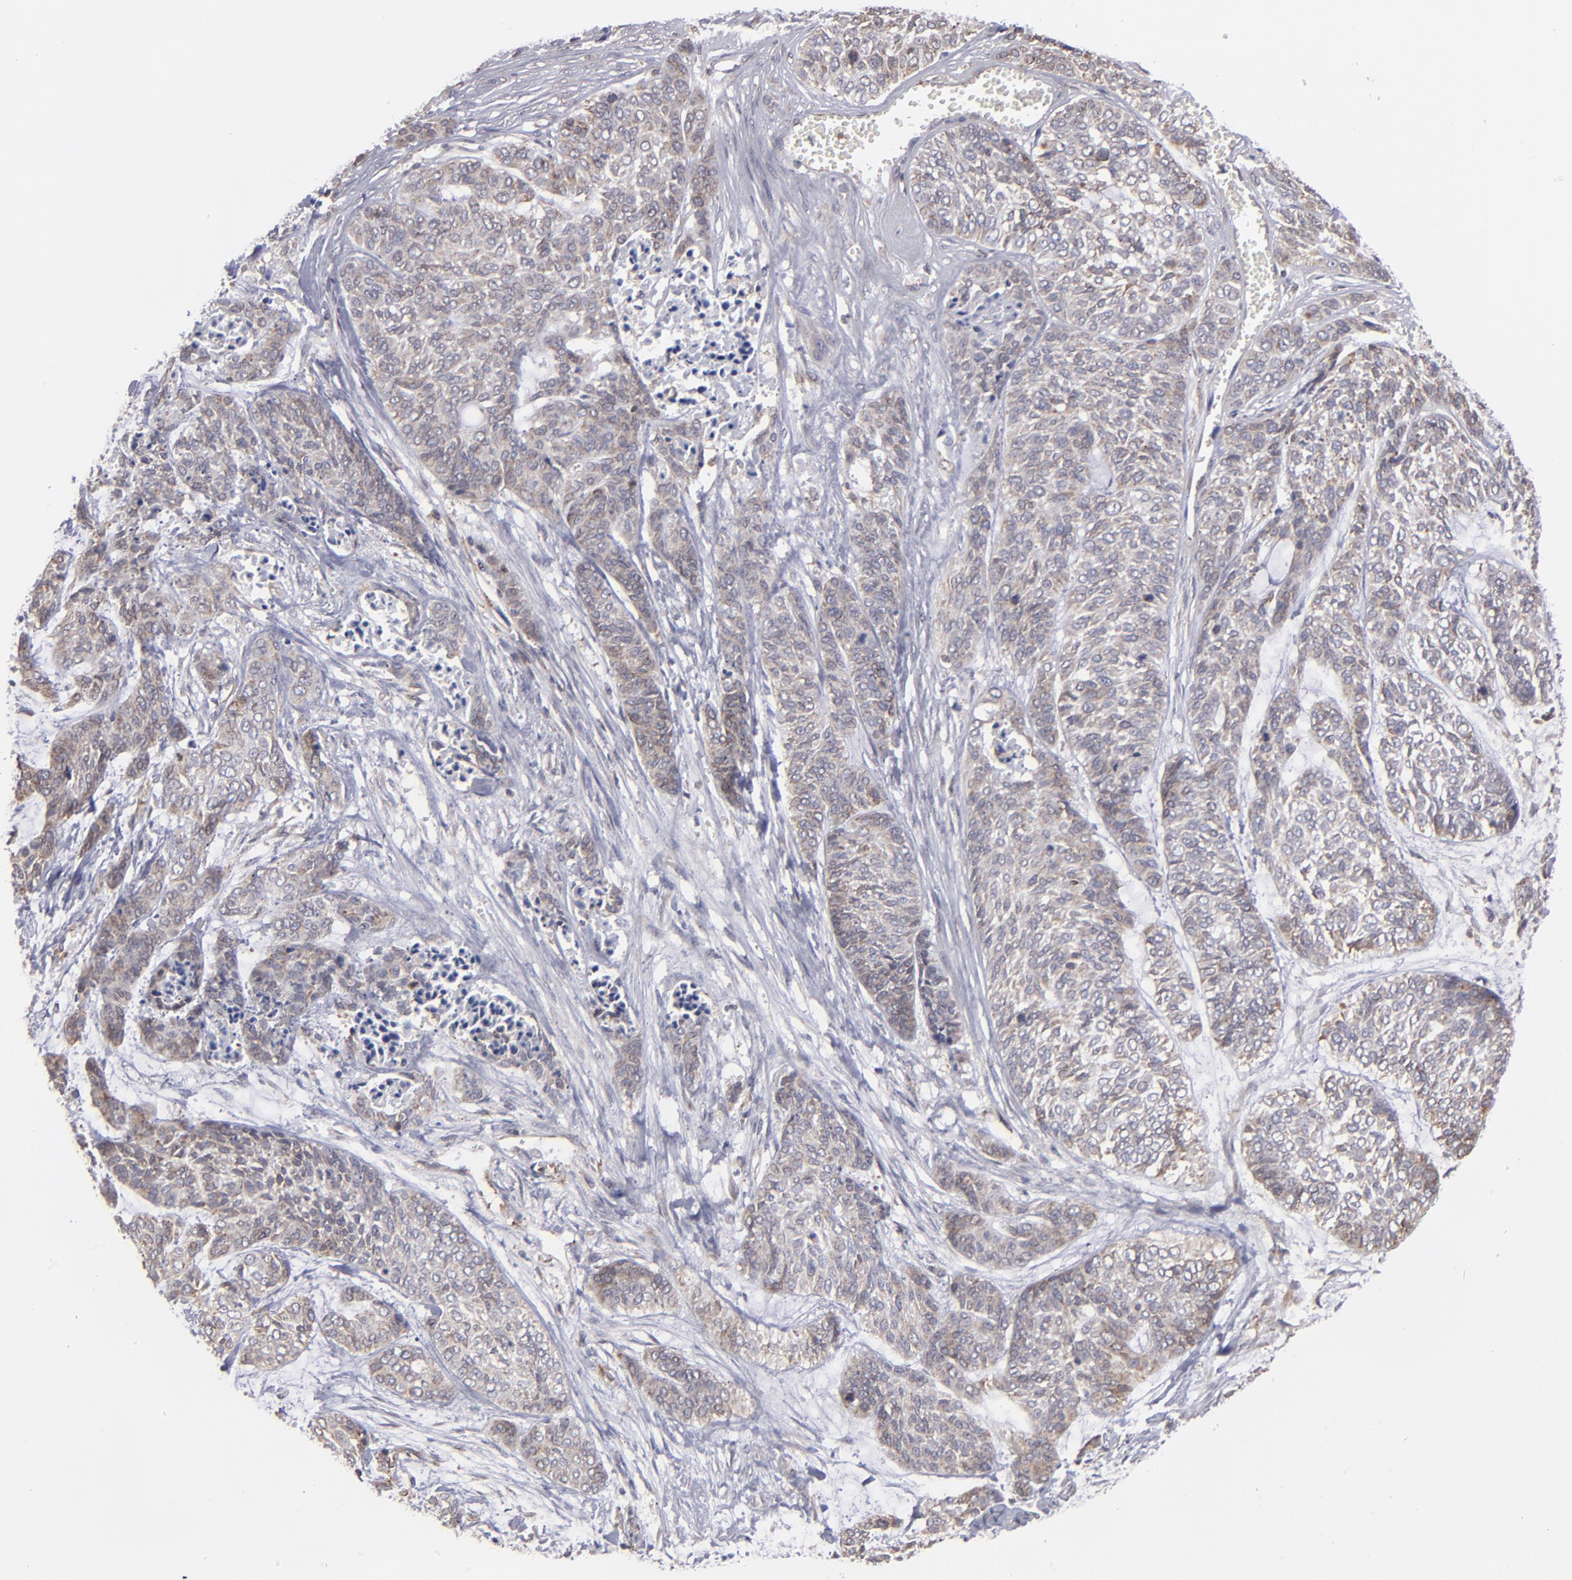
{"staining": {"intensity": "weak", "quantity": ">75%", "location": "cytoplasmic/membranous"}, "tissue": "skin cancer", "cell_type": "Tumor cells", "image_type": "cancer", "snomed": [{"axis": "morphology", "description": "Basal cell carcinoma"}, {"axis": "topography", "description": "Skin"}], "caption": "Immunohistochemistry (IHC) of human skin basal cell carcinoma reveals low levels of weak cytoplasmic/membranous staining in about >75% of tumor cells. The staining is performed using DAB (3,3'-diaminobenzidine) brown chromogen to label protein expression. The nuclei are counter-stained blue using hematoxylin.", "gene": "TMX1", "patient": {"sex": "female", "age": 64}}